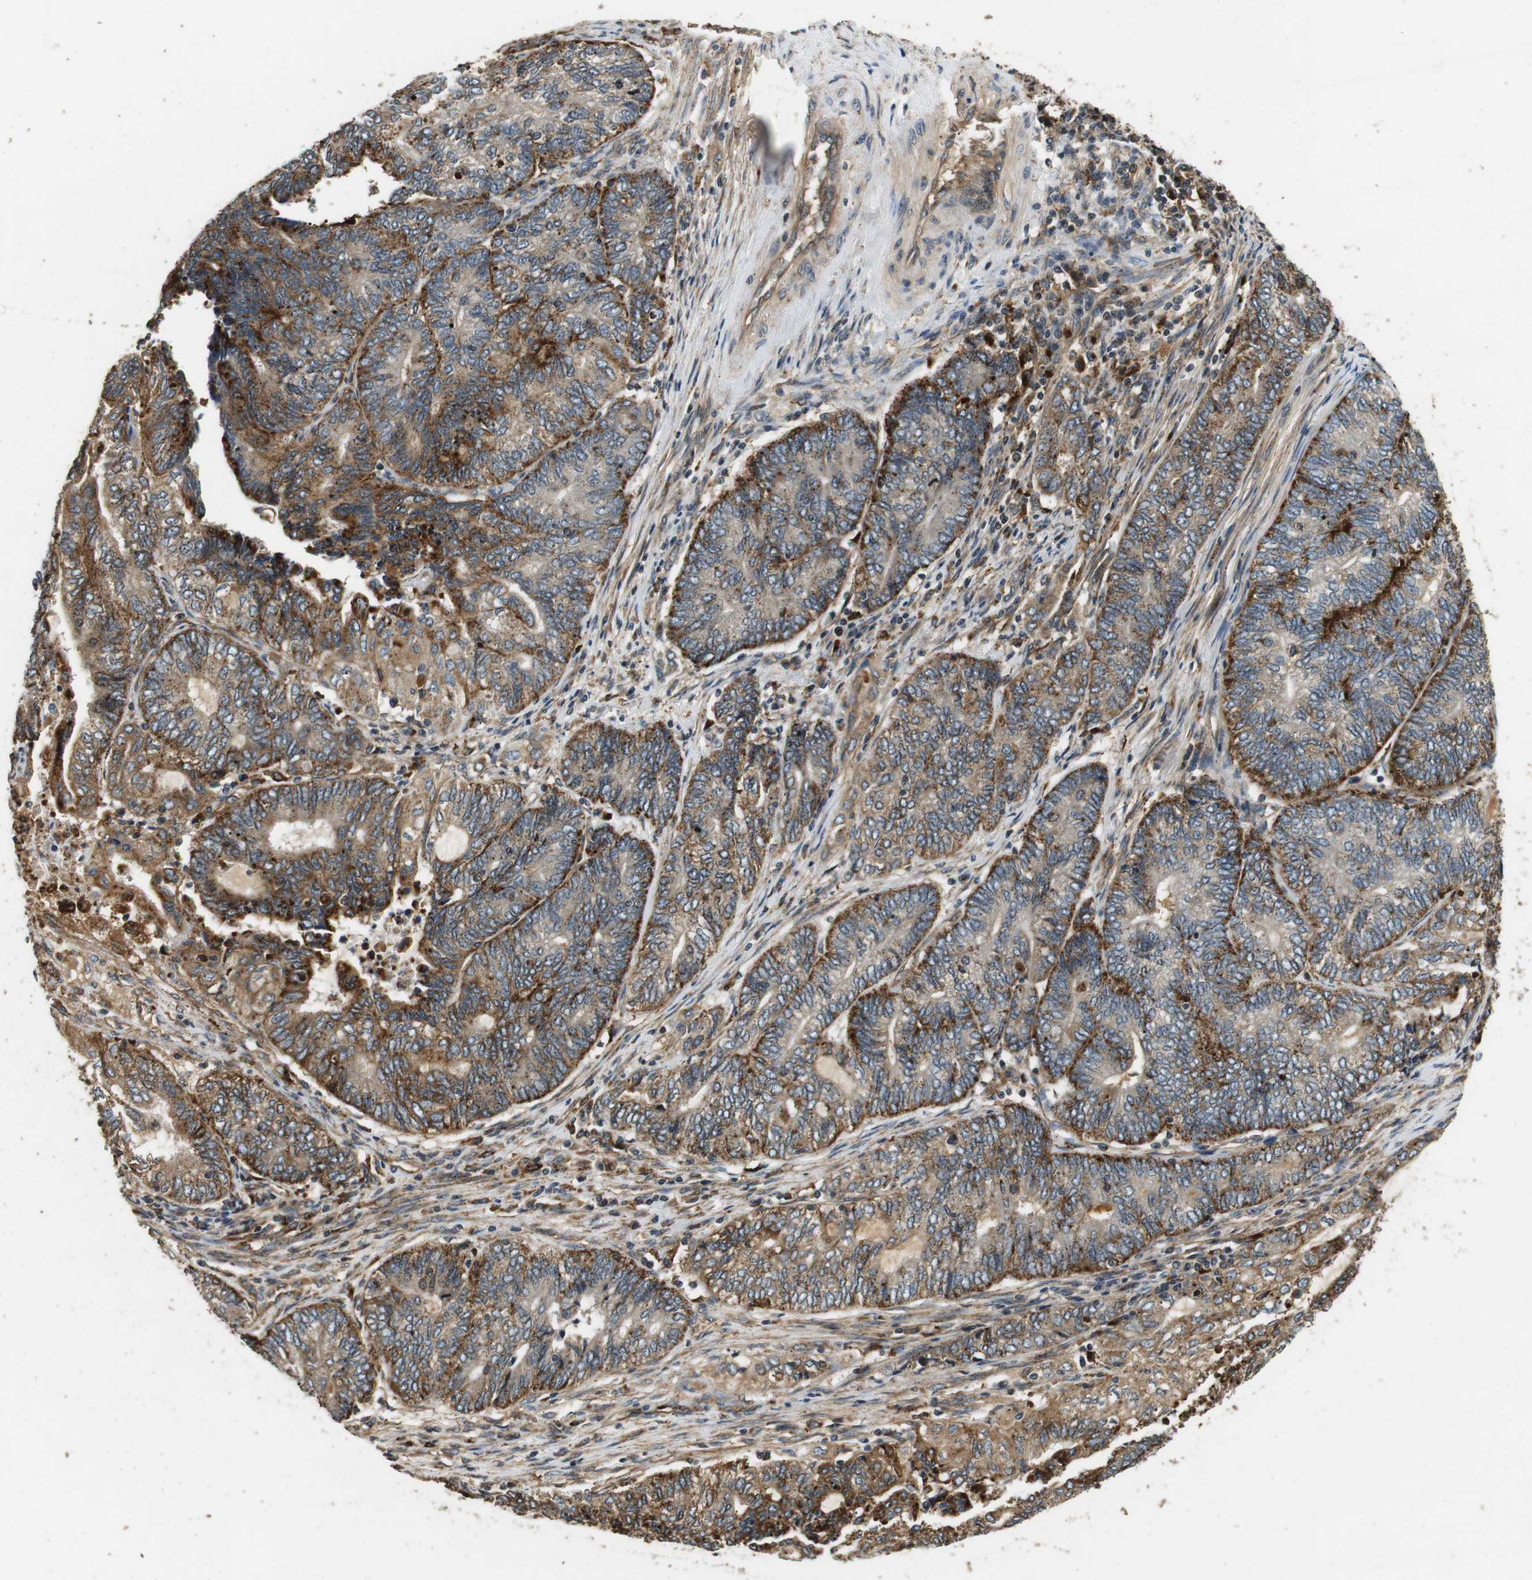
{"staining": {"intensity": "moderate", "quantity": ">75%", "location": "cytoplasmic/membranous"}, "tissue": "endometrial cancer", "cell_type": "Tumor cells", "image_type": "cancer", "snomed": [{"axis": "morphology", "description": "Adenocarcinoma, NOS"}, {"axis": "topography", "description": "Uterus"}, {"axis": "topography", "description": "Endometrium"}], "caption": "Endometrial cancer stained with DAB (3,3'-diaminobenzidine) immunohistochemistry reveals medium levels of moderate cytoplasmic/membranous expression in approximately >75% of tumor cells. The protein is stained brown, and the nuclei are stained in blue (DAB (3,3'-diaminobenzidine) IHC with brightfield microscopy, high magnification).", "gene": "TXNRD1", "patient": {"sex": "female", "age": 70}}